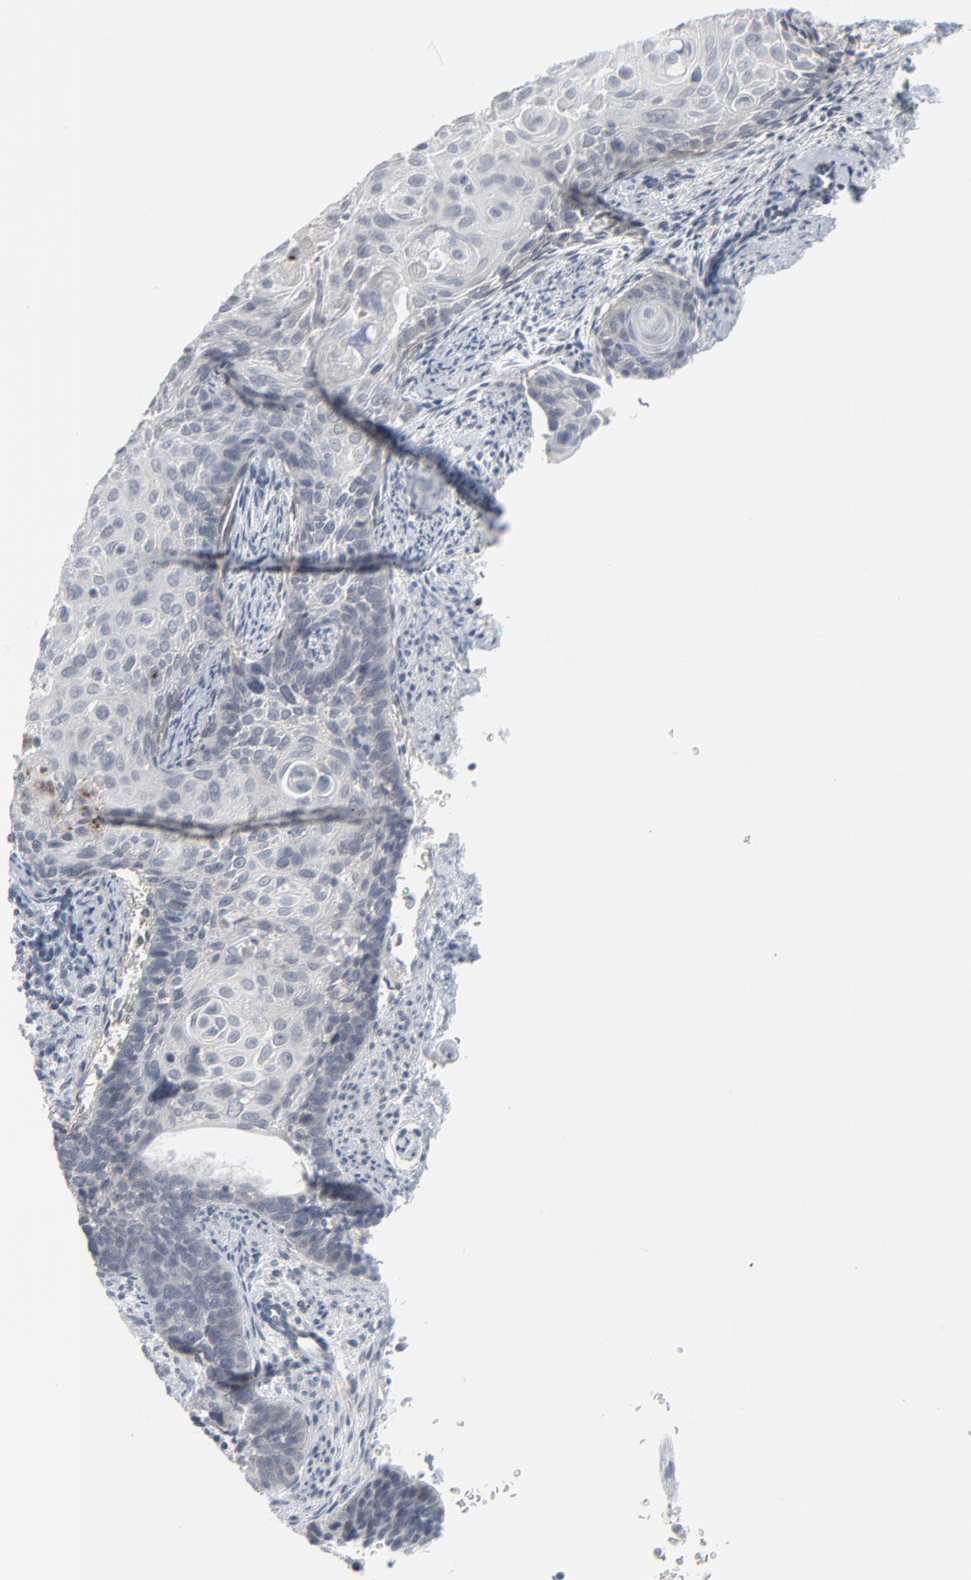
{"staining": {"intensity": "negative", "quantity": "none", "location": "none"}, "tissue": "cervical cancer", "cell_type": "Tumor cells", "image_type": "cancer", "snomed": [{"axis": "morphology", "description": "Squamous cell carcinoma, NOS"}, {"axis": "topography", "description": "Cervix"}], "caption": "The histopathology image displays no significant staining in tumor cells of cervical squamous cell carcinoma.", "gene": "NEUROD1", "patient": {"sex": "female", "age": 33}}